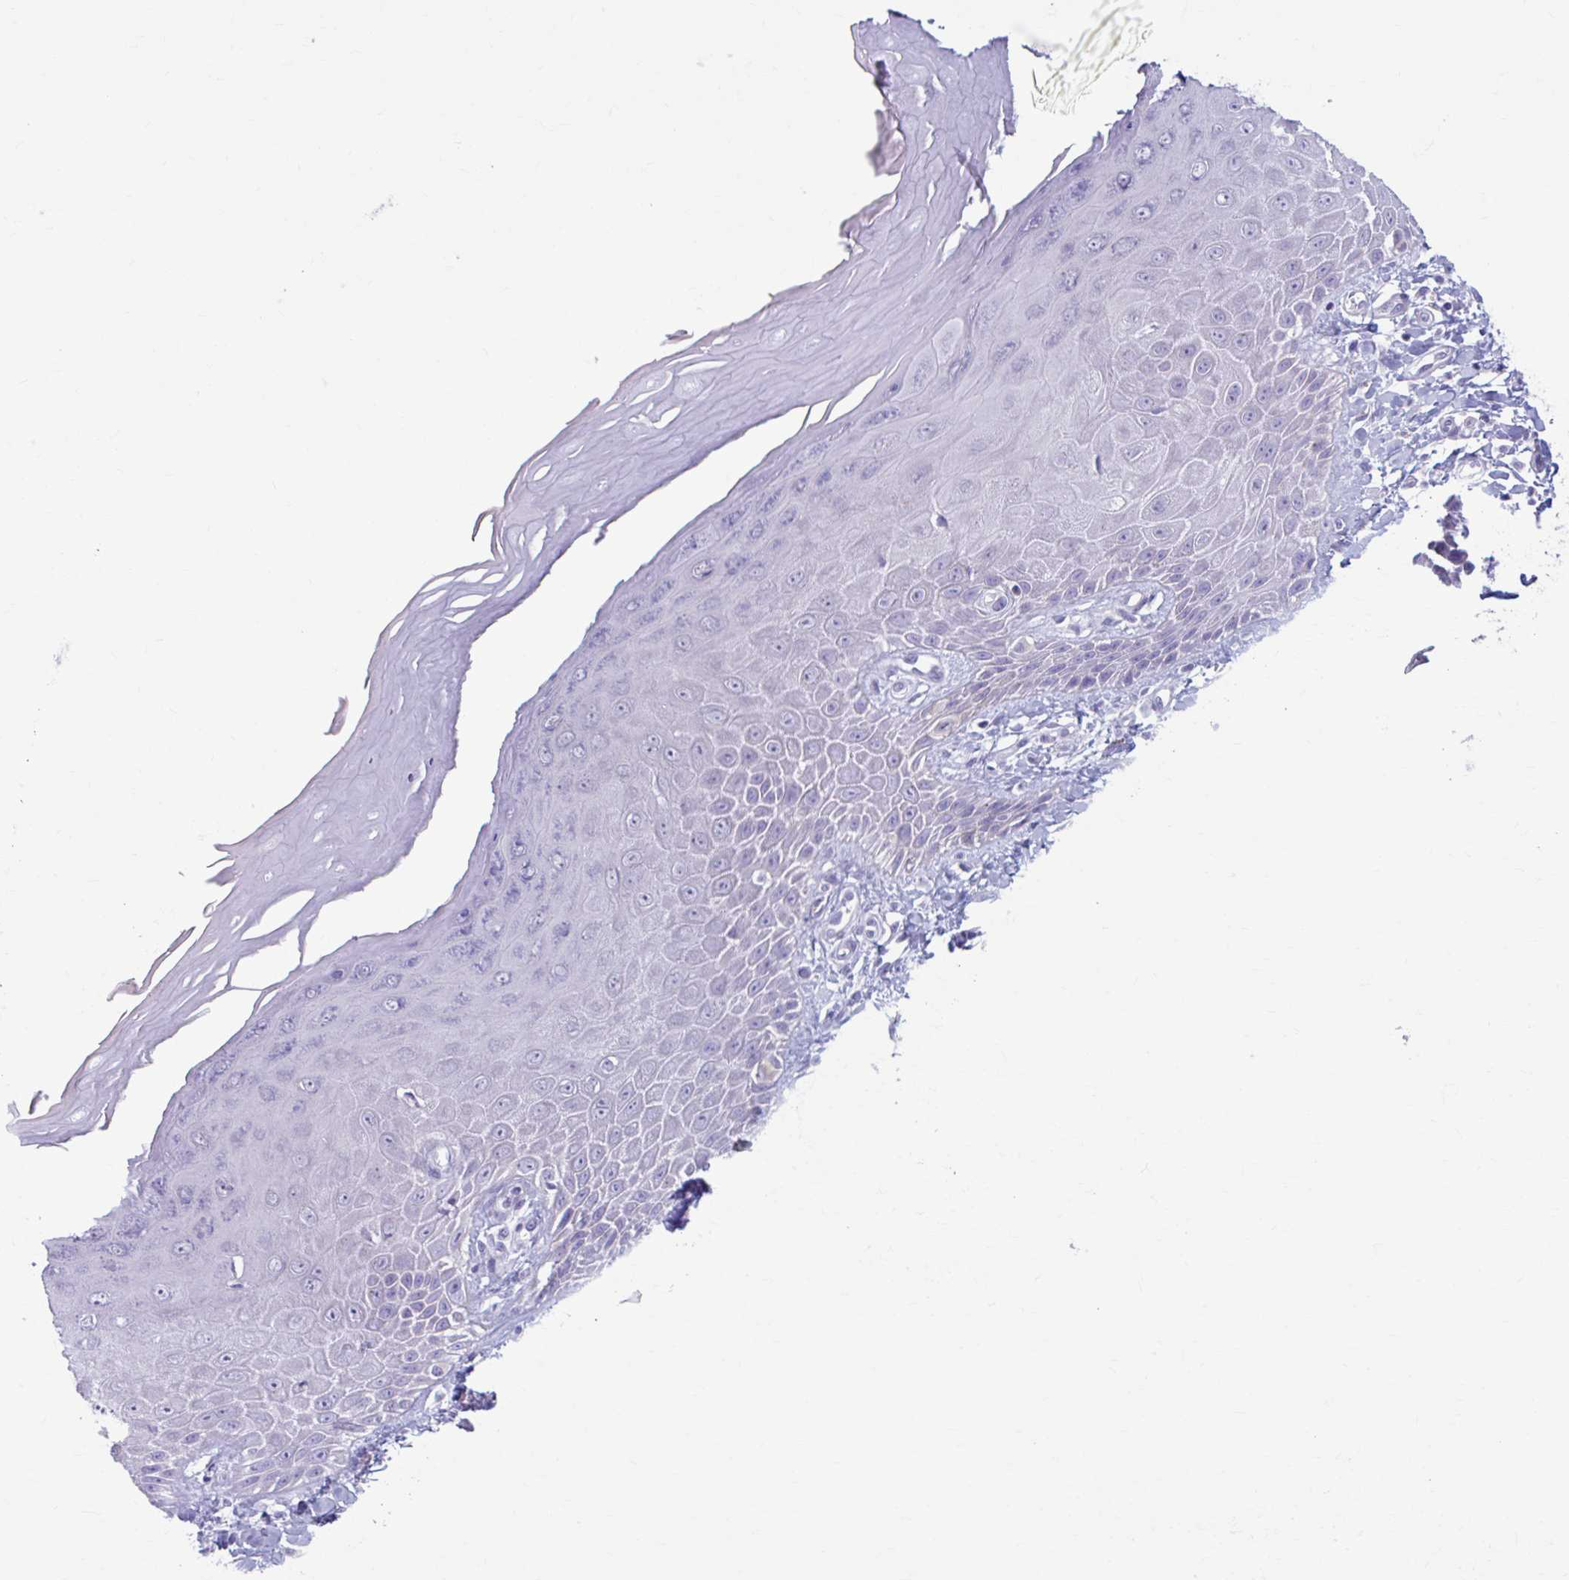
{"staining": {"intensity": "negative", "quantity": "none", "location": "none"}, "tissue": "skin", "cell_type": "Epidermal cells", "image_type": "normal", "snomed": [{"axis": "morphology", "description": "Normal tissue, NOS"}, {"axis": "topography", "description": "Anal"}, {"axis": "topography", "description": "Peripheral nerve tissue"}], "caption": "This is an immunohistochemistry (IHC) photomicrograph of benign human skin. There is no expression in epidermal cells.", "gene": "C12orf71", "patient": {"sex": "male", "age": 78}}